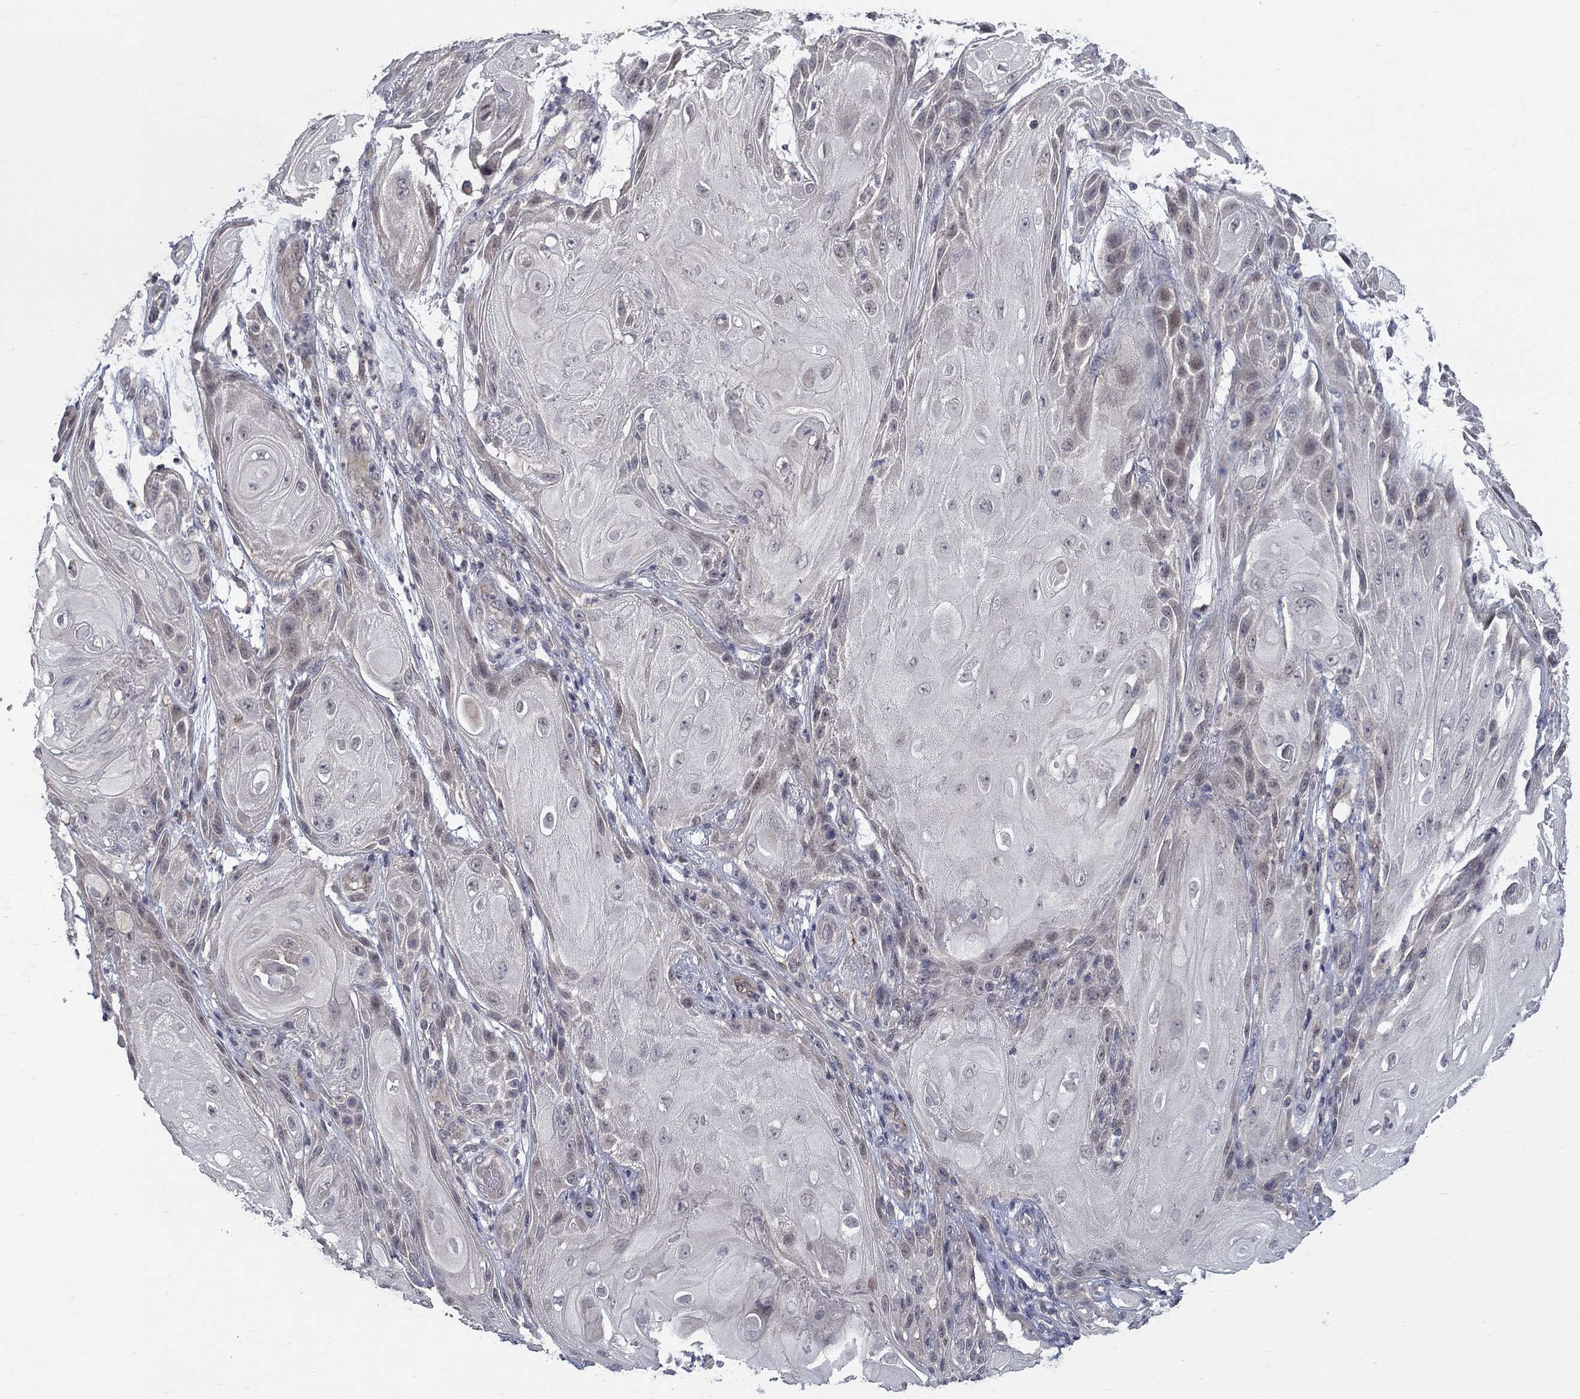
{"staining": {"intensity": "negative", "quantity": "none", "location": "none"}, "tissue": "skin cancer", "cell_type": "Tumor cells", "image_type": "cancer", "snomed": [{"axis": "morphology", "description": "Squamous cell carcinoma, NOS"}, {"axis": "topography", "description": "Skin"}], "caption": "An IHC histopathology image of squamous cell carcinoma (skin) is shown. There is no staining in tumor cells of squamous cell carcinoma (skin). The staining was performed using DAB (3,3'-diaminobenzidine) to visualize the protein expression in brown, while the nuclei were stained in blue with hematoxylin (Magnification: 20x).", "gene": "FAM3B", "patient": {"sex": "male", "age": 62}}